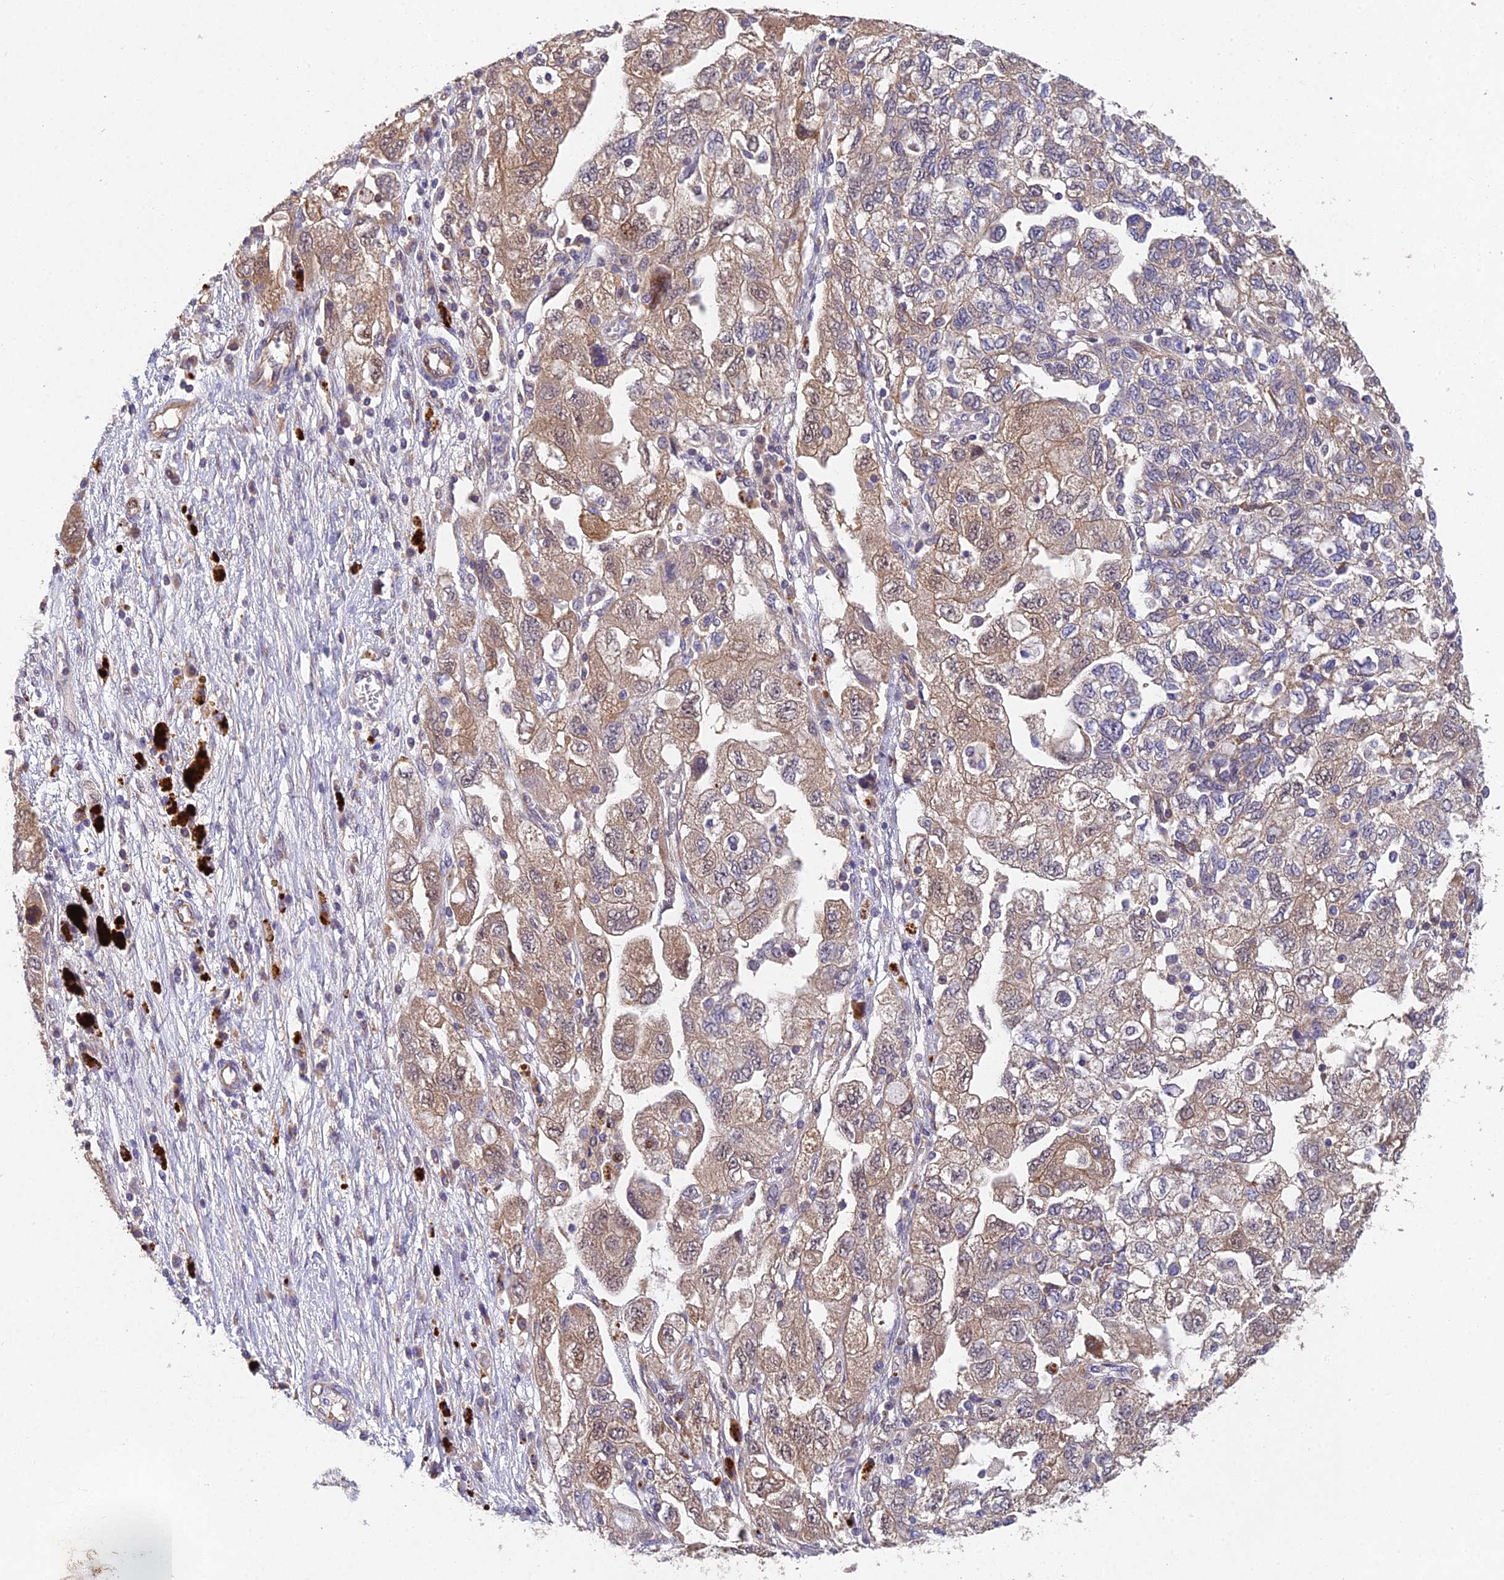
{"staining": {"intensity": "moderate", "quantity": "25%-75%", "location": "cytoplasmic/membranous"}, "tissue": "ovarian cancer", "cell_type": "Tumor cells", "image_type": "cancer", "snomed": [{"axis": "morphology", "description": "Carcinoma, NOS"}, {"axis": "morphology", "description": "Cystadenocarcinoma, serous, NOS"}, {"axis": "topography", "description": "Ovary"}], "caption": "High-power microscopy captured an immunohistochemistry (IHC) histopathology image of ovarian cancer, revealing moderate cytoplasmic/membranous expression in approximately 25%-75% of tumor cells. (DAB (3,3'-diaminobenzidine) = brown stain, brightfield microscopy at high magnification).", "gene": "NSMCE1", "patient": {"sex": "female", "age": 69}}